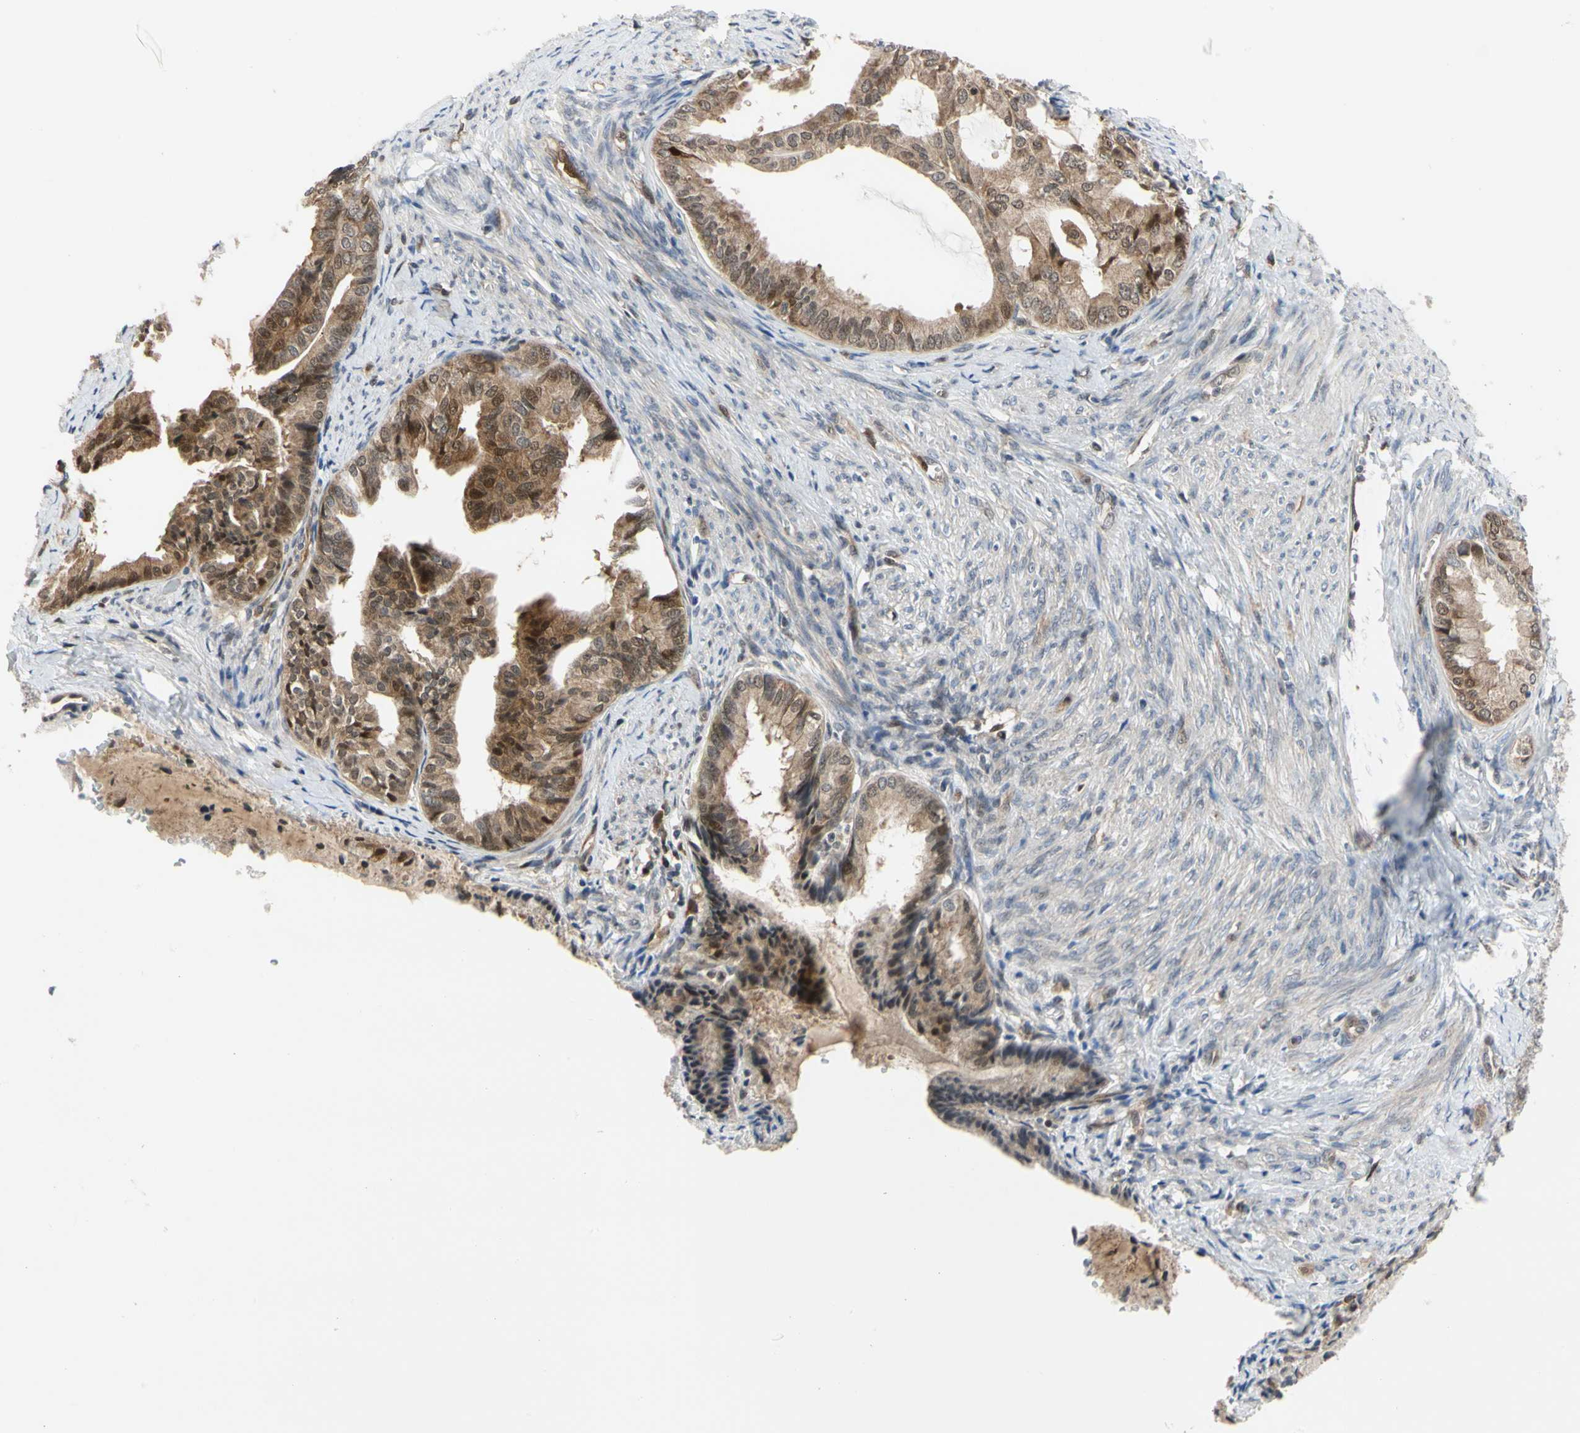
{"staining": {"intensity": "moderate", "quantity": ">75%", "location": "cytoplasmic/membranous"}, "tissue": "endometrial cancer", "cell_type": "Tumor cells", "image_type": "cancer", "snomed": [{"axis": "morphology", "description": "Adenocarcinoma, NOS"}, {"axis": "topography", "description": "Endometrium"}], "caption": "Adenocarcinoma (endometrial) stained with a protein marker shows moderate staining in tumor cells.", "gene": "CDK5", "patient": {"sex": "female", "age": 86}}